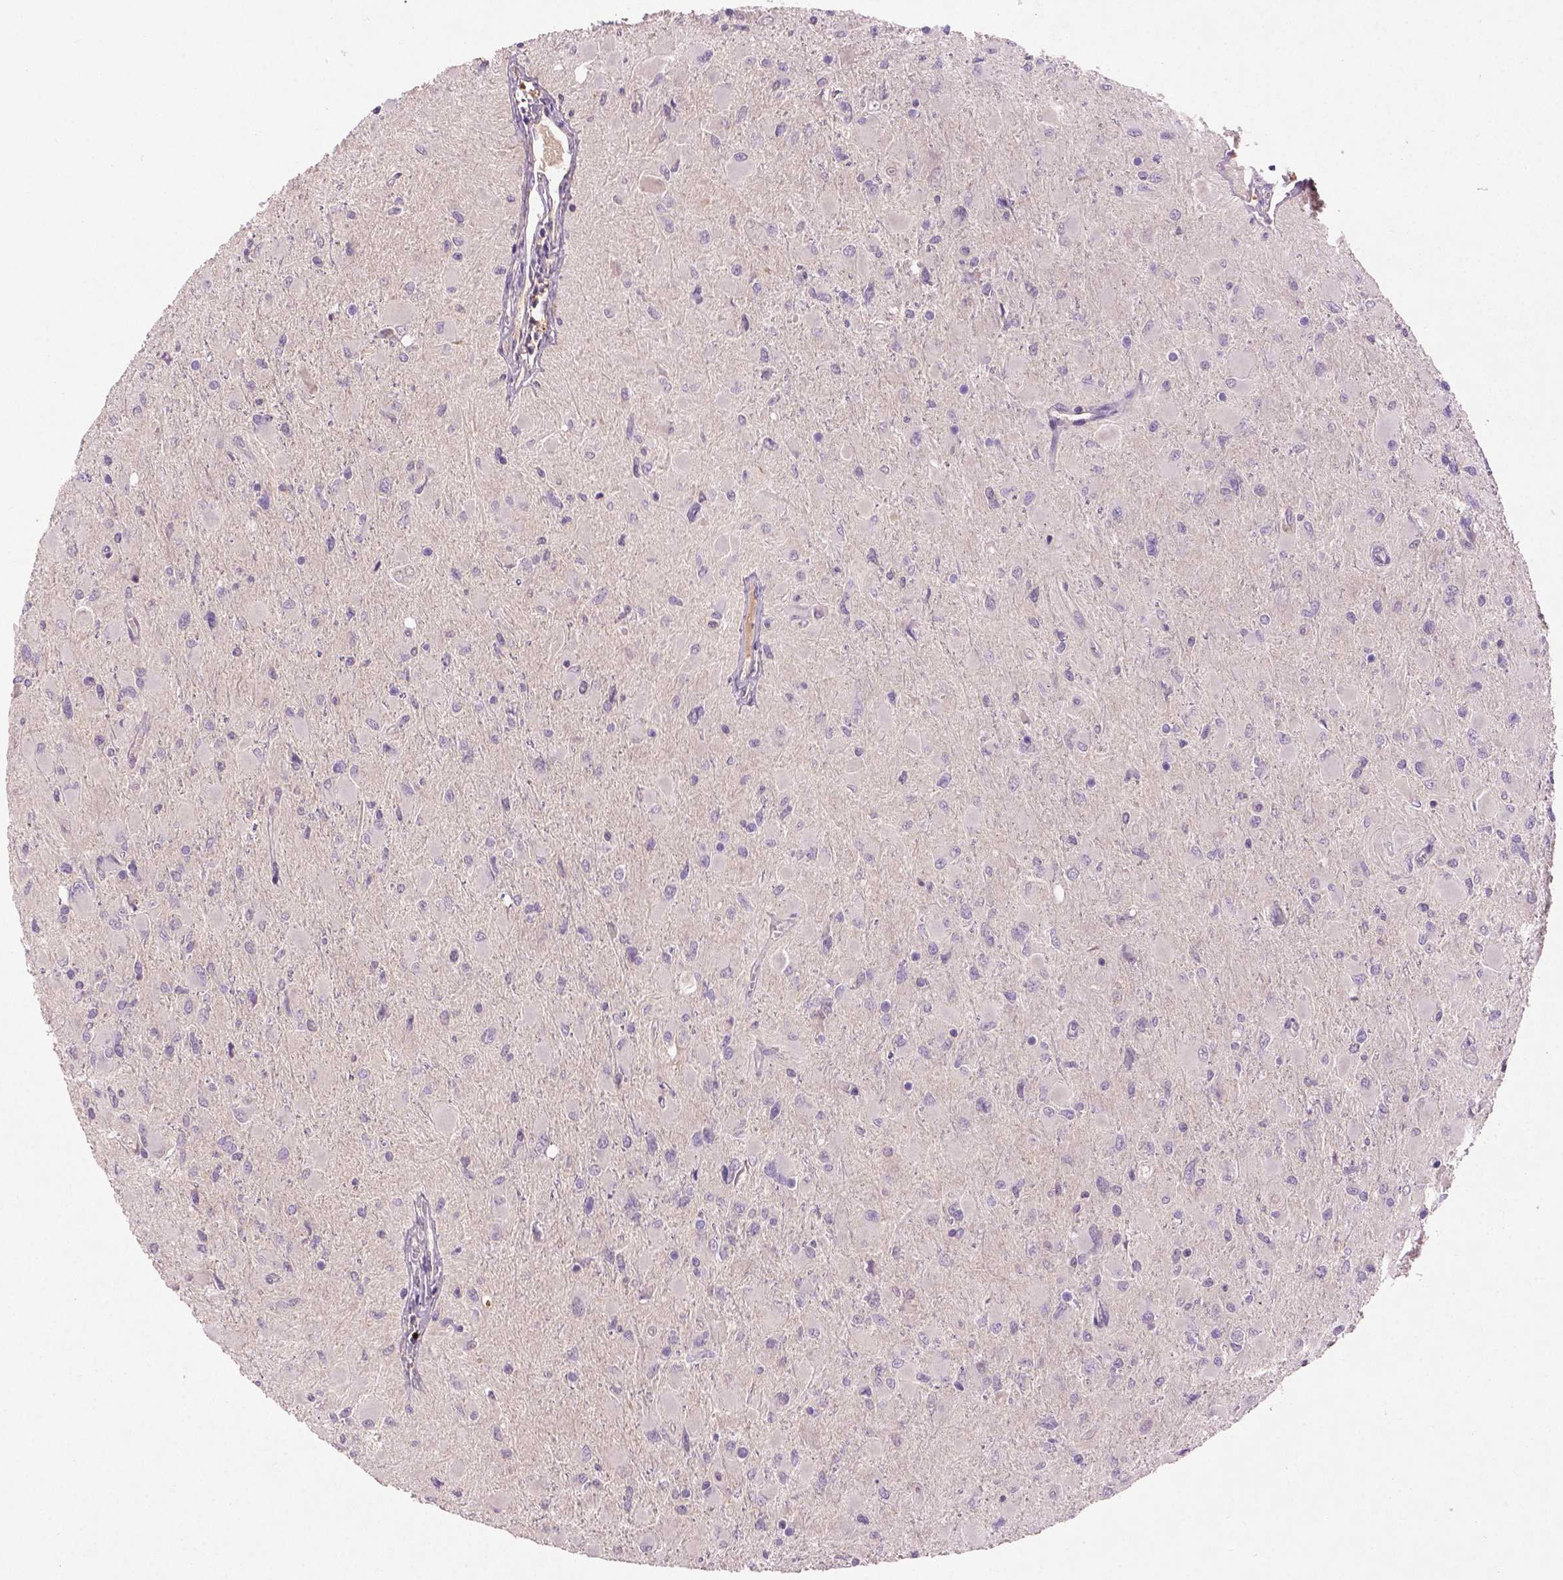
{"staining": {"intensity": "negative", "quantity": "none", "location": "none"}, "tissue": "glioma", "cell_type": "Tumor cells", "image_type": "cancer", "snomed": [{"axis": "morphology", "description": "Glioma, malignant, High grade"}, {"axis": "topography", "description": "Cerebral cortex"}], "caption": "DAB (3,3'-diaminobenzidine) immunohistochemical staining of human glioma reveals no significant positivity in tumor cells.", "gene": "SOX17", "patient": {"sex": "female", "age": 36}}